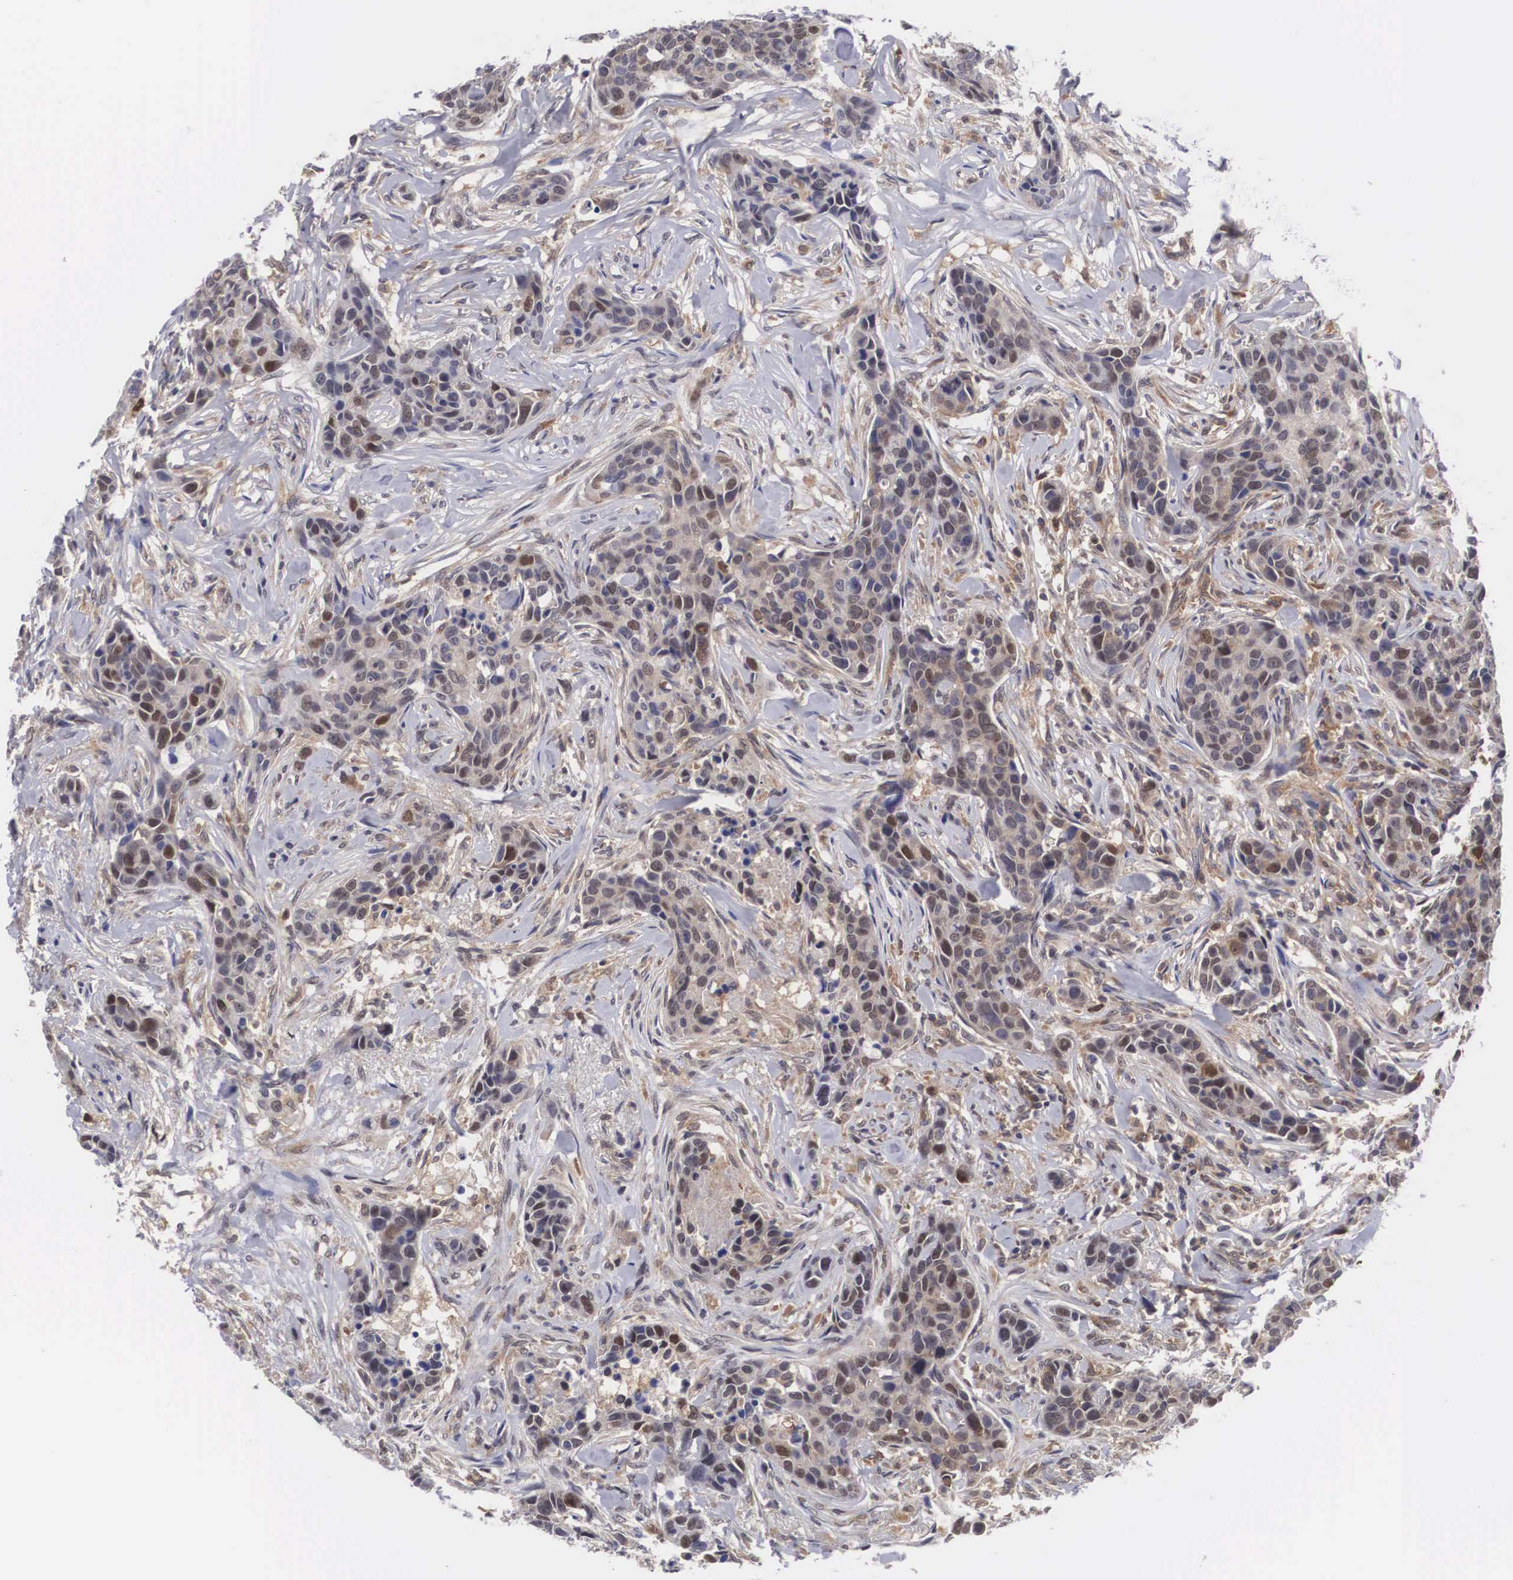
{"staining": {"intensity": "moderate", "quantity": ">75%", "location": "cytoplasmic/membranous,nuclear"}, "tissue": "breast cancer", "cell_type": "Tumor cells", "image_type": "cancer", "snomed": [{"axis": "morphology", "description": "Duct carcinoma"}, {"axis": "topography", "description": "Breast"}], "caption": "A brown stain highlights moderate cytoplasmic/membranous and nuclear positivity of a protein in human breast cancer tumor cells.", "gene": "ADSL", "patient": {"sex": "female", "age": 91}}